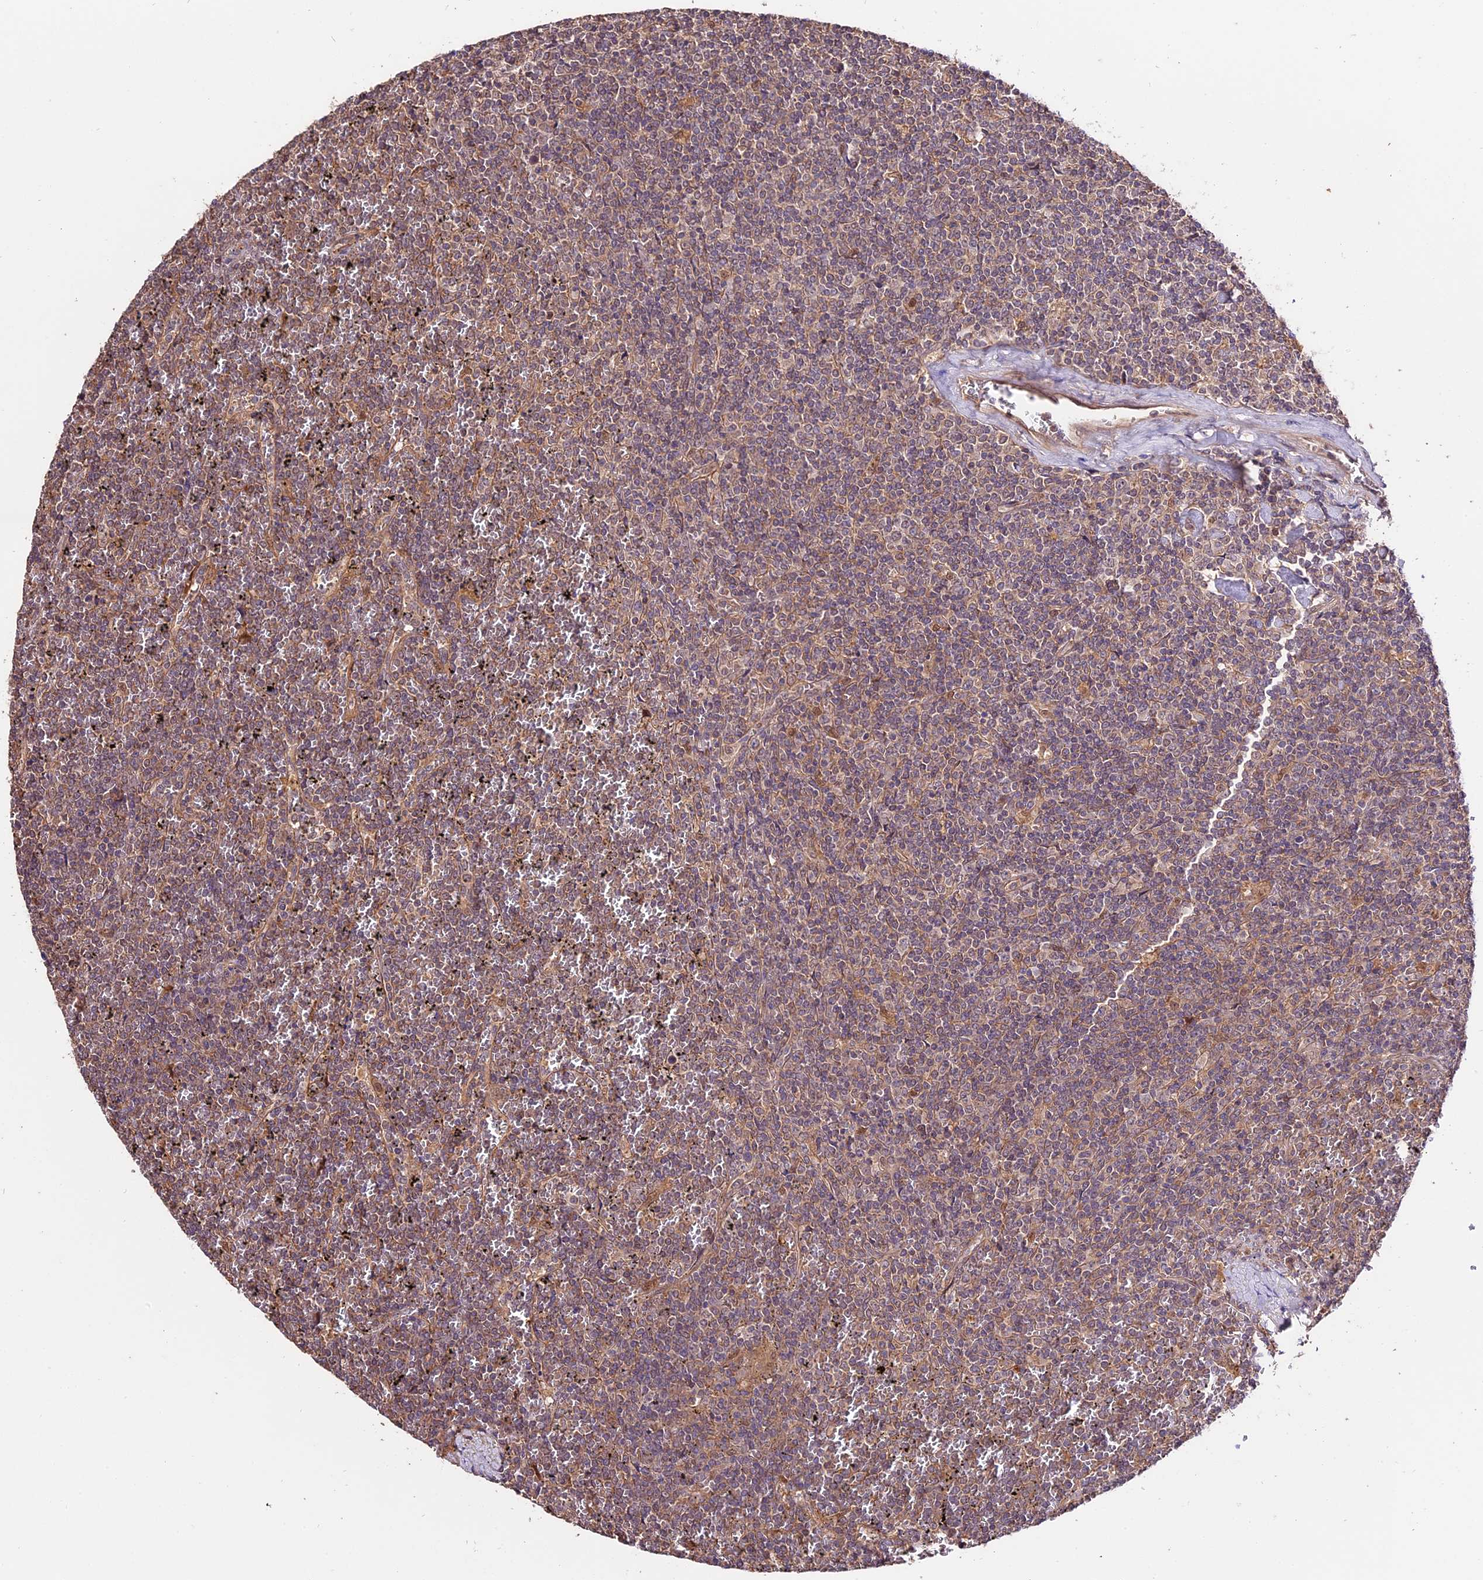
{"staining": {"intensity": "weak", "quantity": ">75%", "location": "cytoplasmic/membranous"}, "tissue": "lymphoma", "cell_type": "Tumor cells", "image_type": "cancer", "snomed": [{"axis": "morphology", "description": "Malignant lymphoma, non-Hodgkin's type, Low grade"}, {"axis": "topography", "description": "Spleen"}], "caption": "Protein staining of lymphoma tissue demonstrates weak cytoplasmic/membranous positivity in about >75% of tumor cells.", "gene": "CES3", "patient": {"sex": "female", "age": 19}}